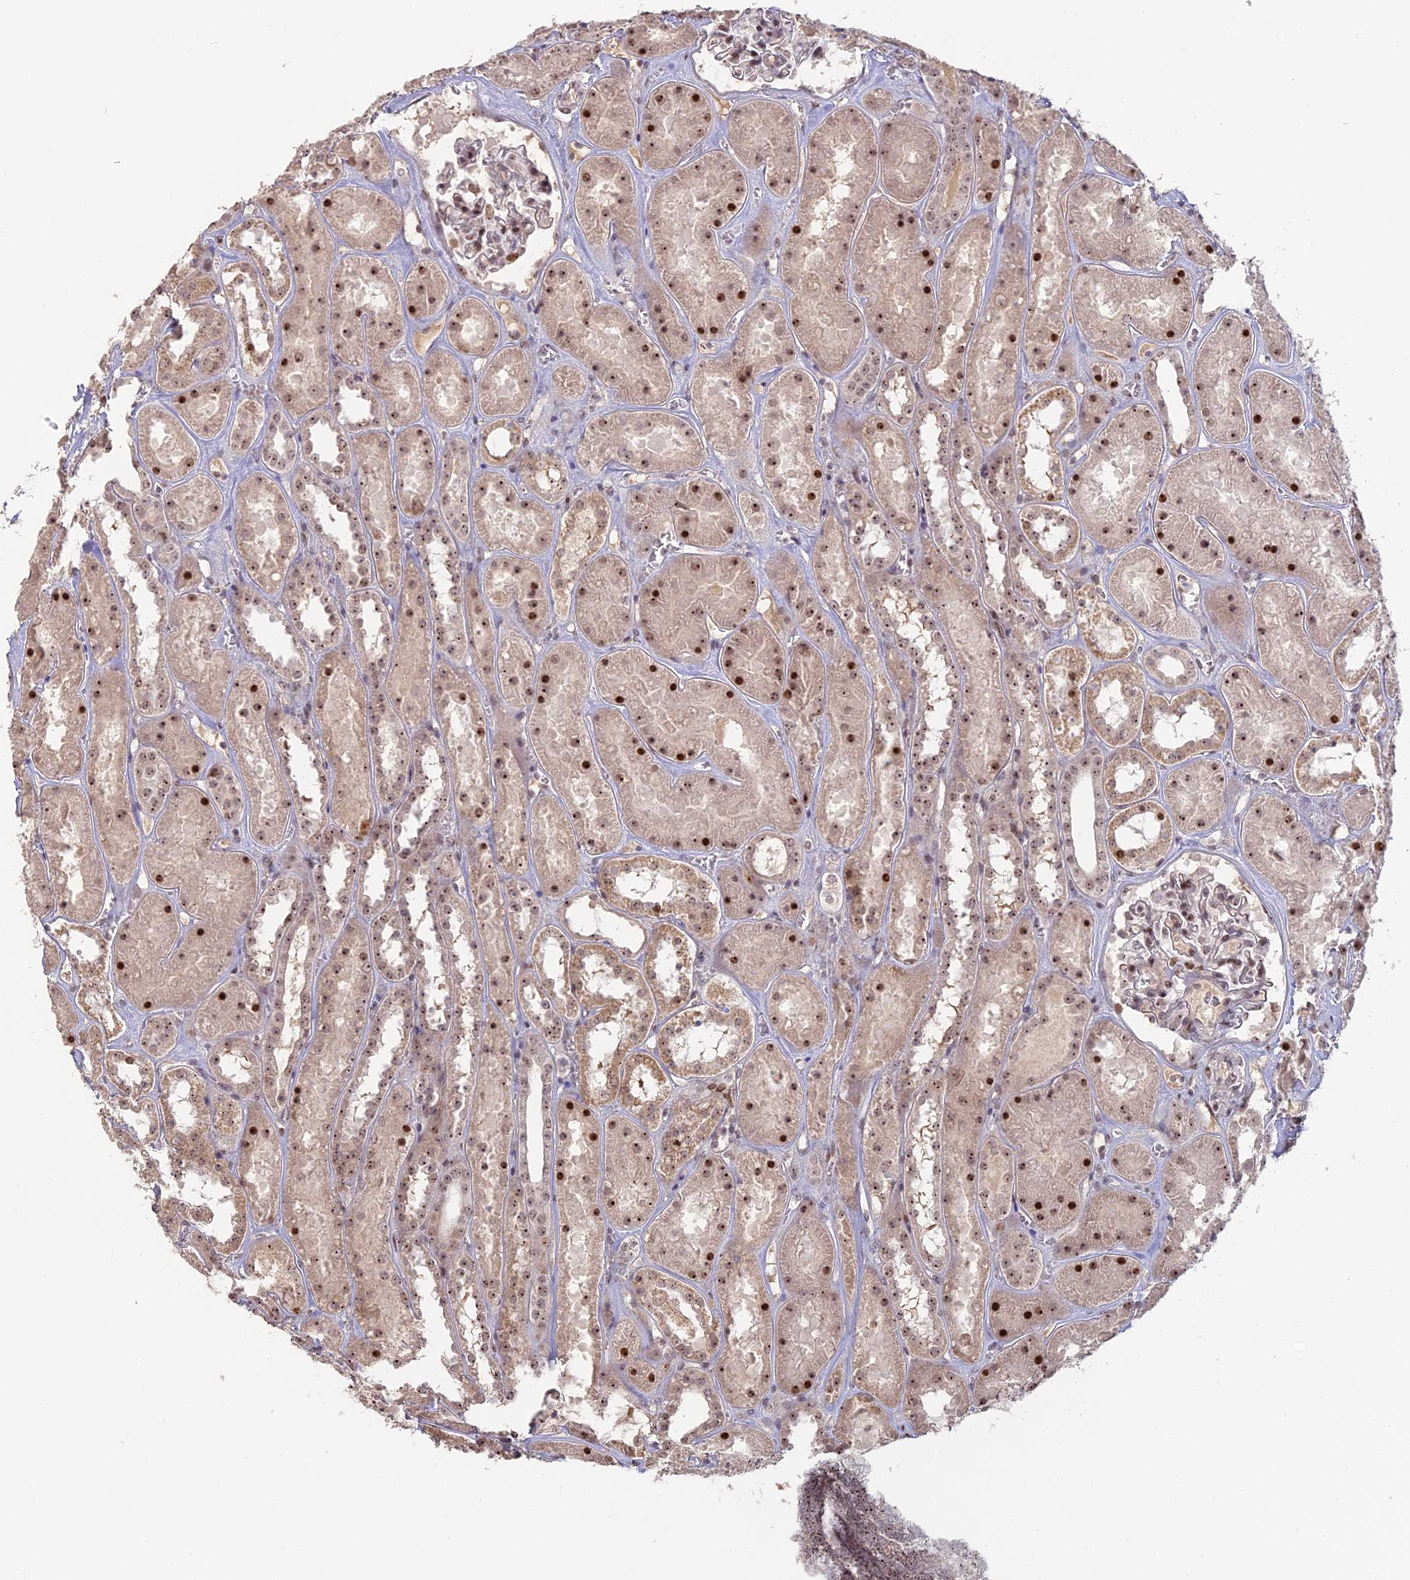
{"staining": {"intensity": "moderate", "quantity": "25%-75%", "location": "nuclear"}, "tissue": "kidney", "cell_type": "Cells in glomeruli", "image_type": "normal", "snomed": [{"axis": "morphology", "description": "Normal tissue, NOS"}, {"axis": "topography", "description": "Kidney"}], "caption": "Human kidney stained for a protein (brown) demonstrates moderate nuclear positive expression in approximately 25%-75% of cells in glomeruli.", "gene": "FAM131A", "patient": {"sex": "female", "age": 41}}